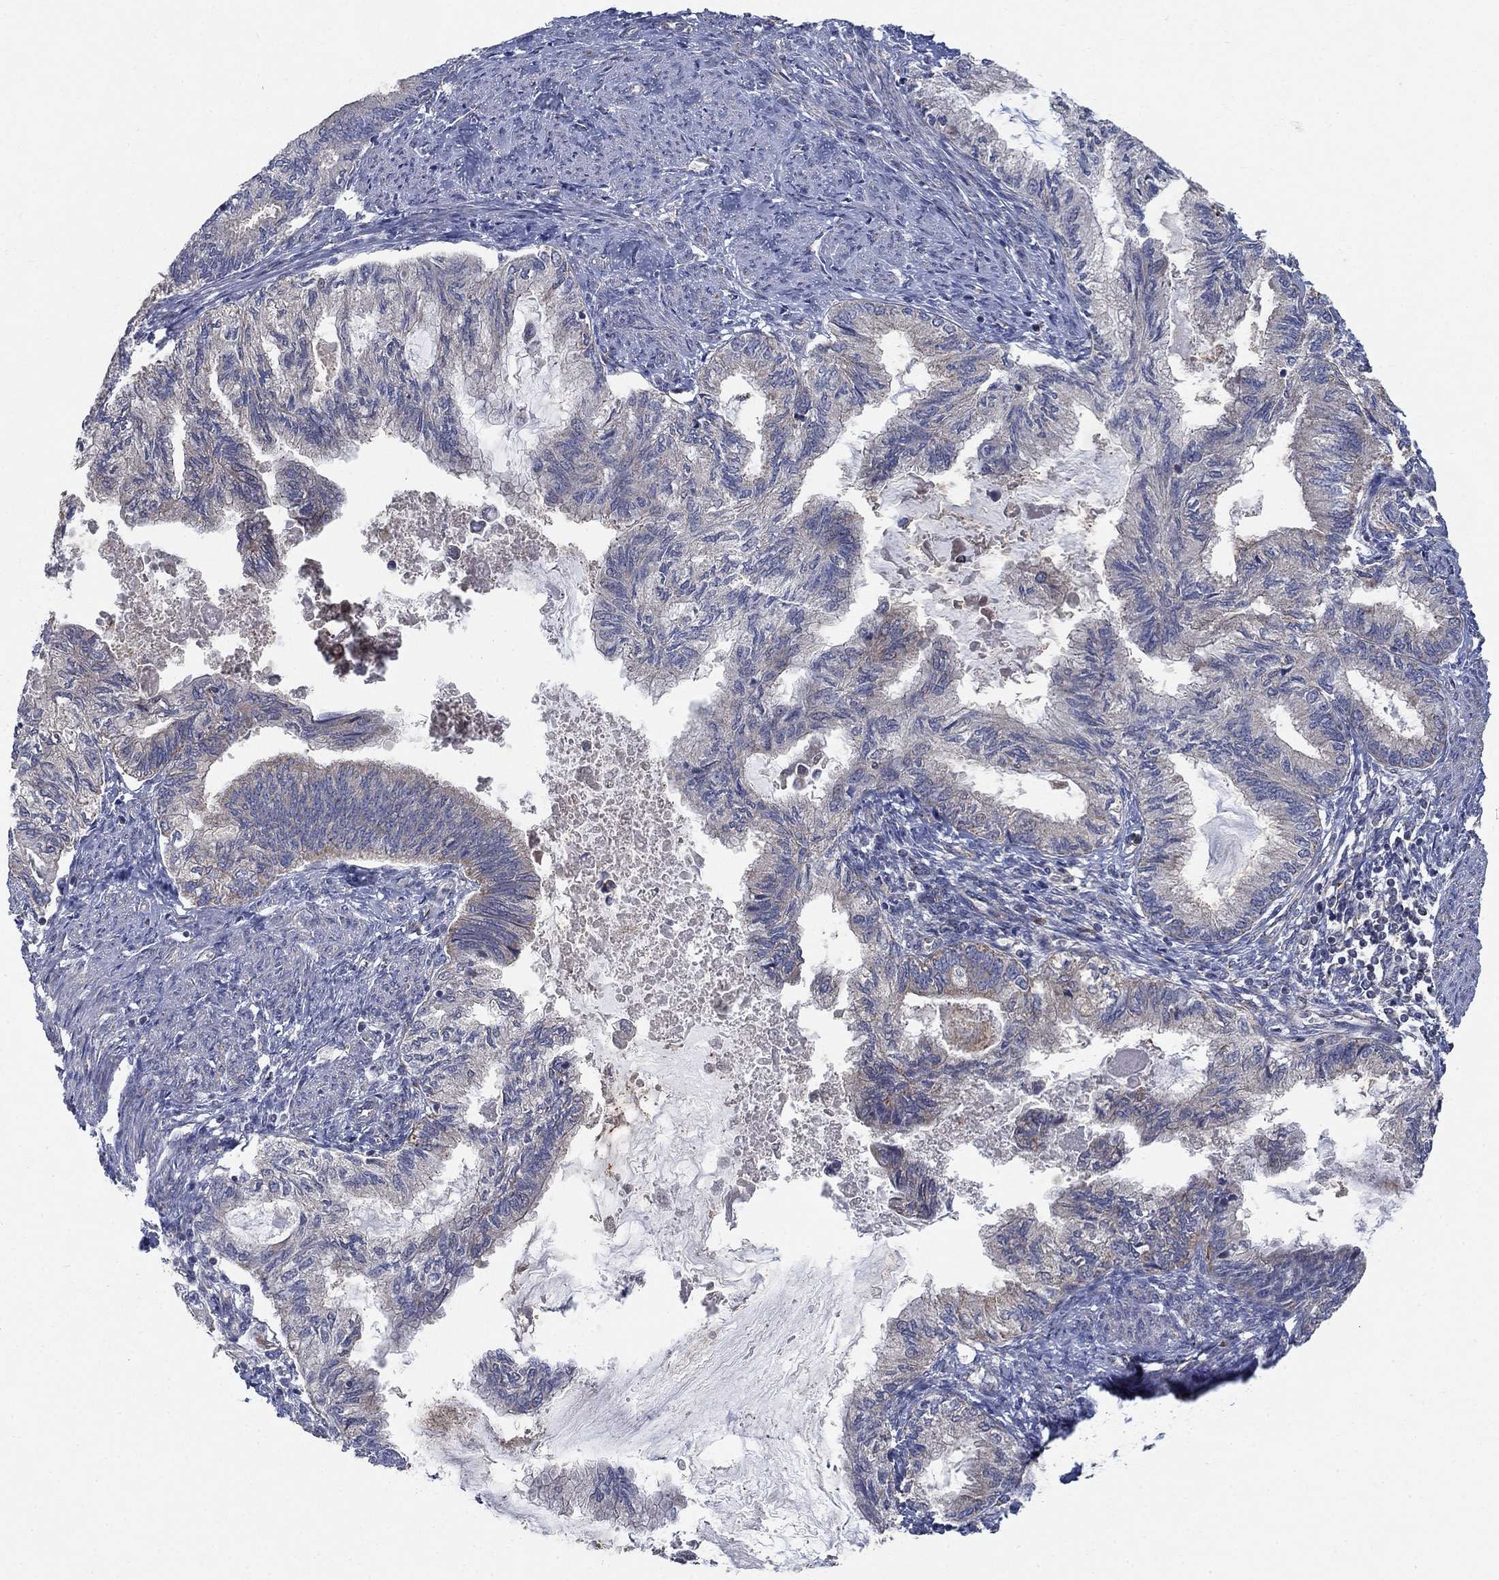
{"staining": {"intensity": "weak", "quantity": "<25%", "location": "cytoplasmic/membranous"}, "tissue": "endometrial cancer", "cell_type": "Tumor cells", "image_type": "cancer", "snomed": [{"axis": "morphology", "description": "Adenocarcinoma, NOS"}, {"axis": "topography", "description": "Endometrium"}], "caption": "There is no significant staining in tumor cells of adenocarcinoma (endometrial).", "gene": "NME7", "patient": {"sex": "female", "age": 86}}